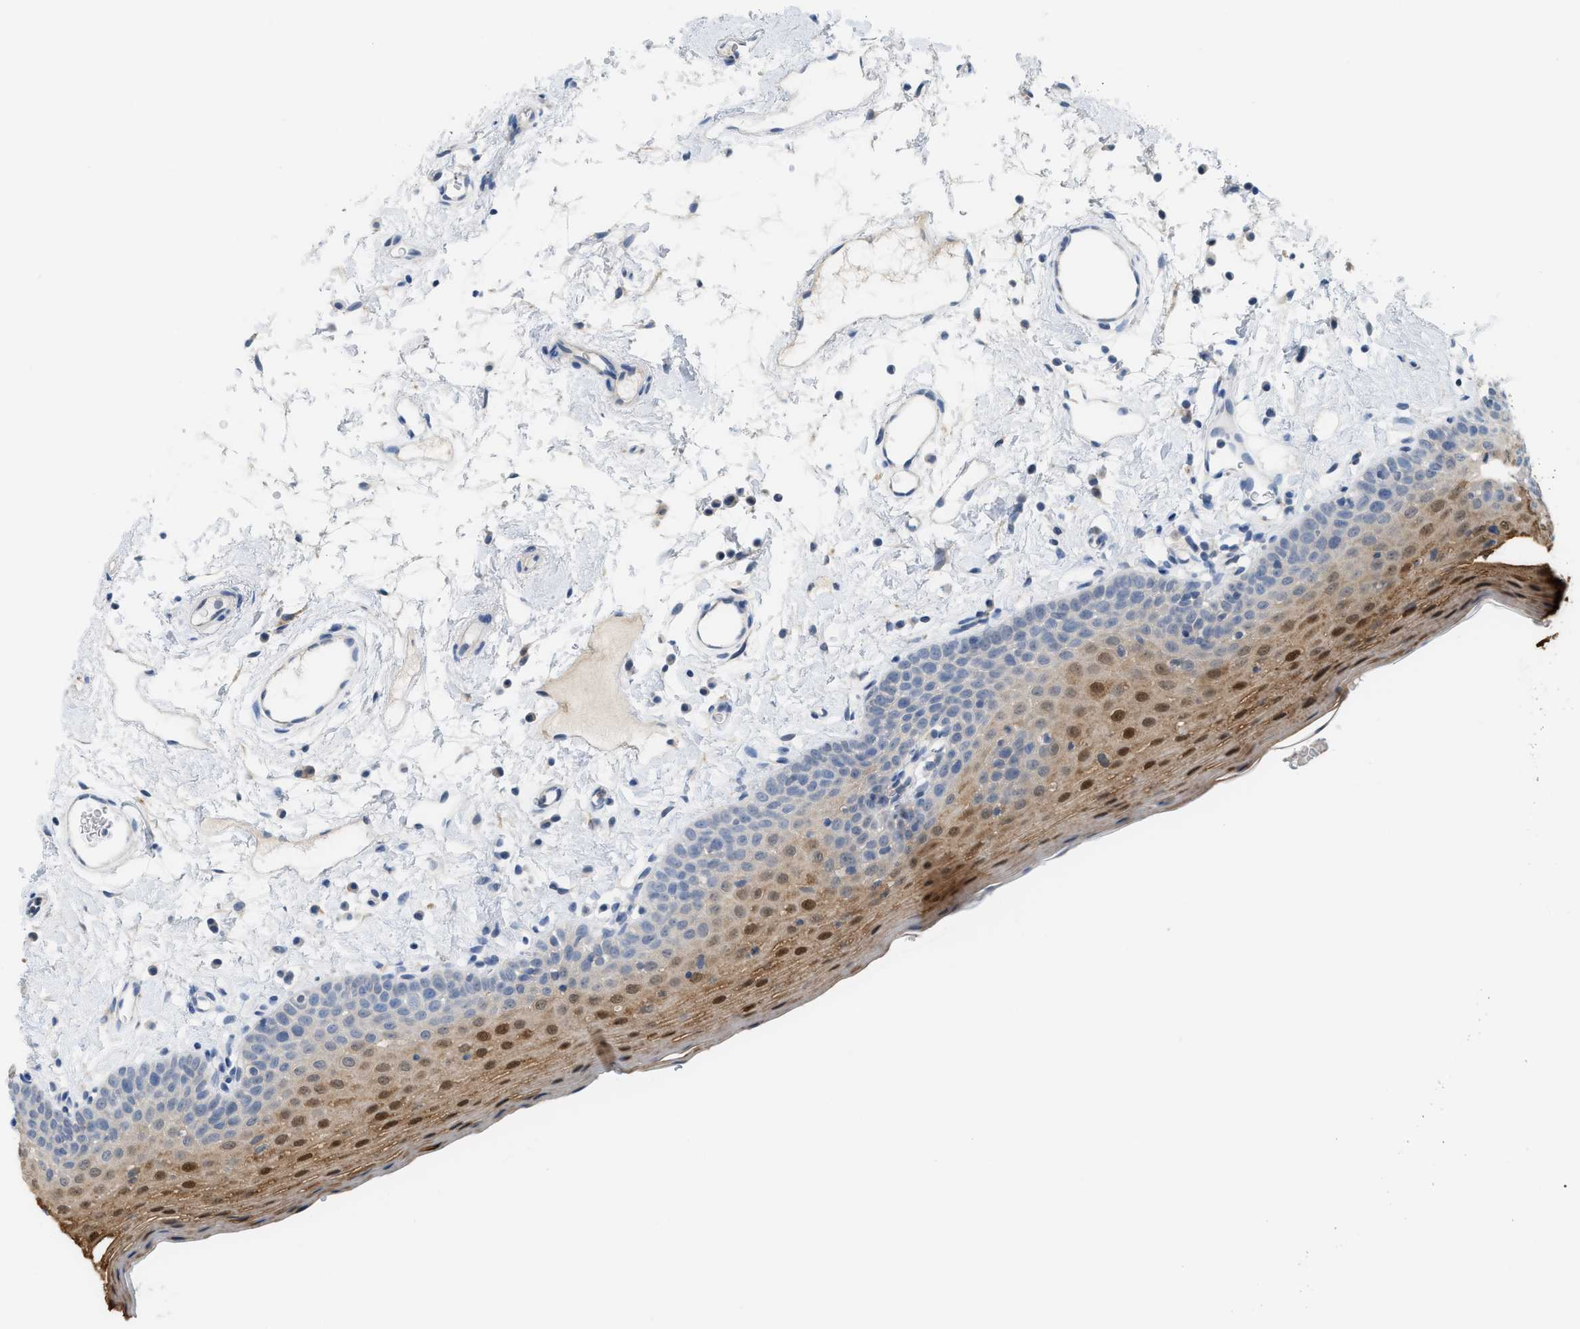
{"staining": {"intensity": "moderate", "quantity": "25%-75%", "location": "cytoplasmic/membranous,nuclear"}, "tissue": "oral mucosa", "cell_type": "Squamous epithelial cells", "image_type": "normal", "snomed": [{"axis": "morphology", "description": "Normal tissue, NOS"}, {"axis": "topography", "description": "Oral tissue"}], "caption": "Approximately 25%-75% of squamous epithelial cells in normal oral mucosa demonstrate moderate cytoplasmic/membranous,nuclear protein positivity as visualized by brown immunohistochemical staining.", "gene": "CSTB", "patient": {"sex": "male", "age": 66}}